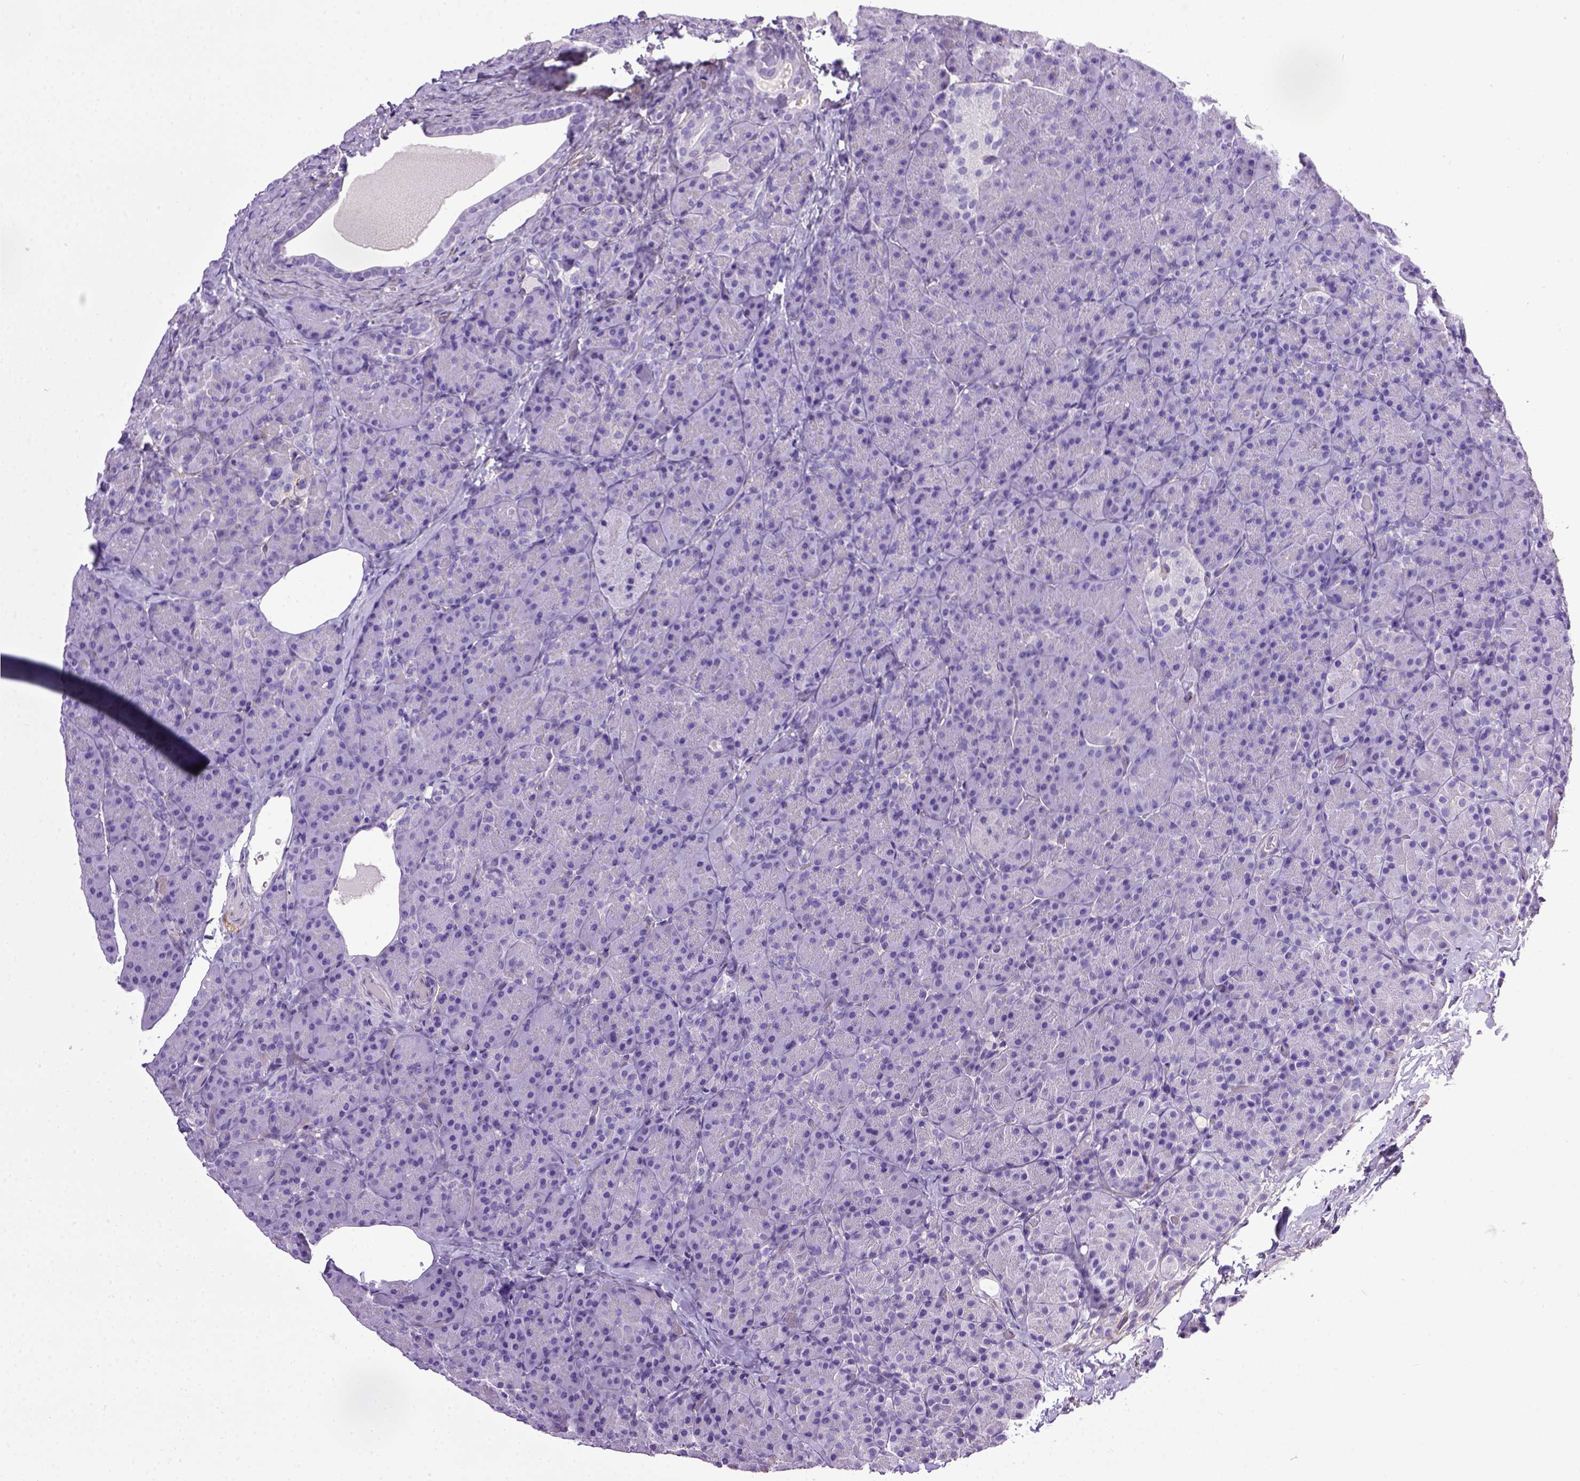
{"staining": {"intensity": "negative", "quantity": "none", "location": "none"}, "tissue": "pancreas", "cell_type": "Exocrine glandular cells", "image_type": "normal", "snomed": [{"axis": "morphology", "description": "Normal tissue, NOS"}, {"axis": "topography", "description": "Pancreas"}], "caption": "This is an immunohistochemistry (IHC) histopathology image of benign pancreas. There is no staining in exocrine glandular cells.", "gene": "ENG", "patient": {"sex": "male", "age": 57}}